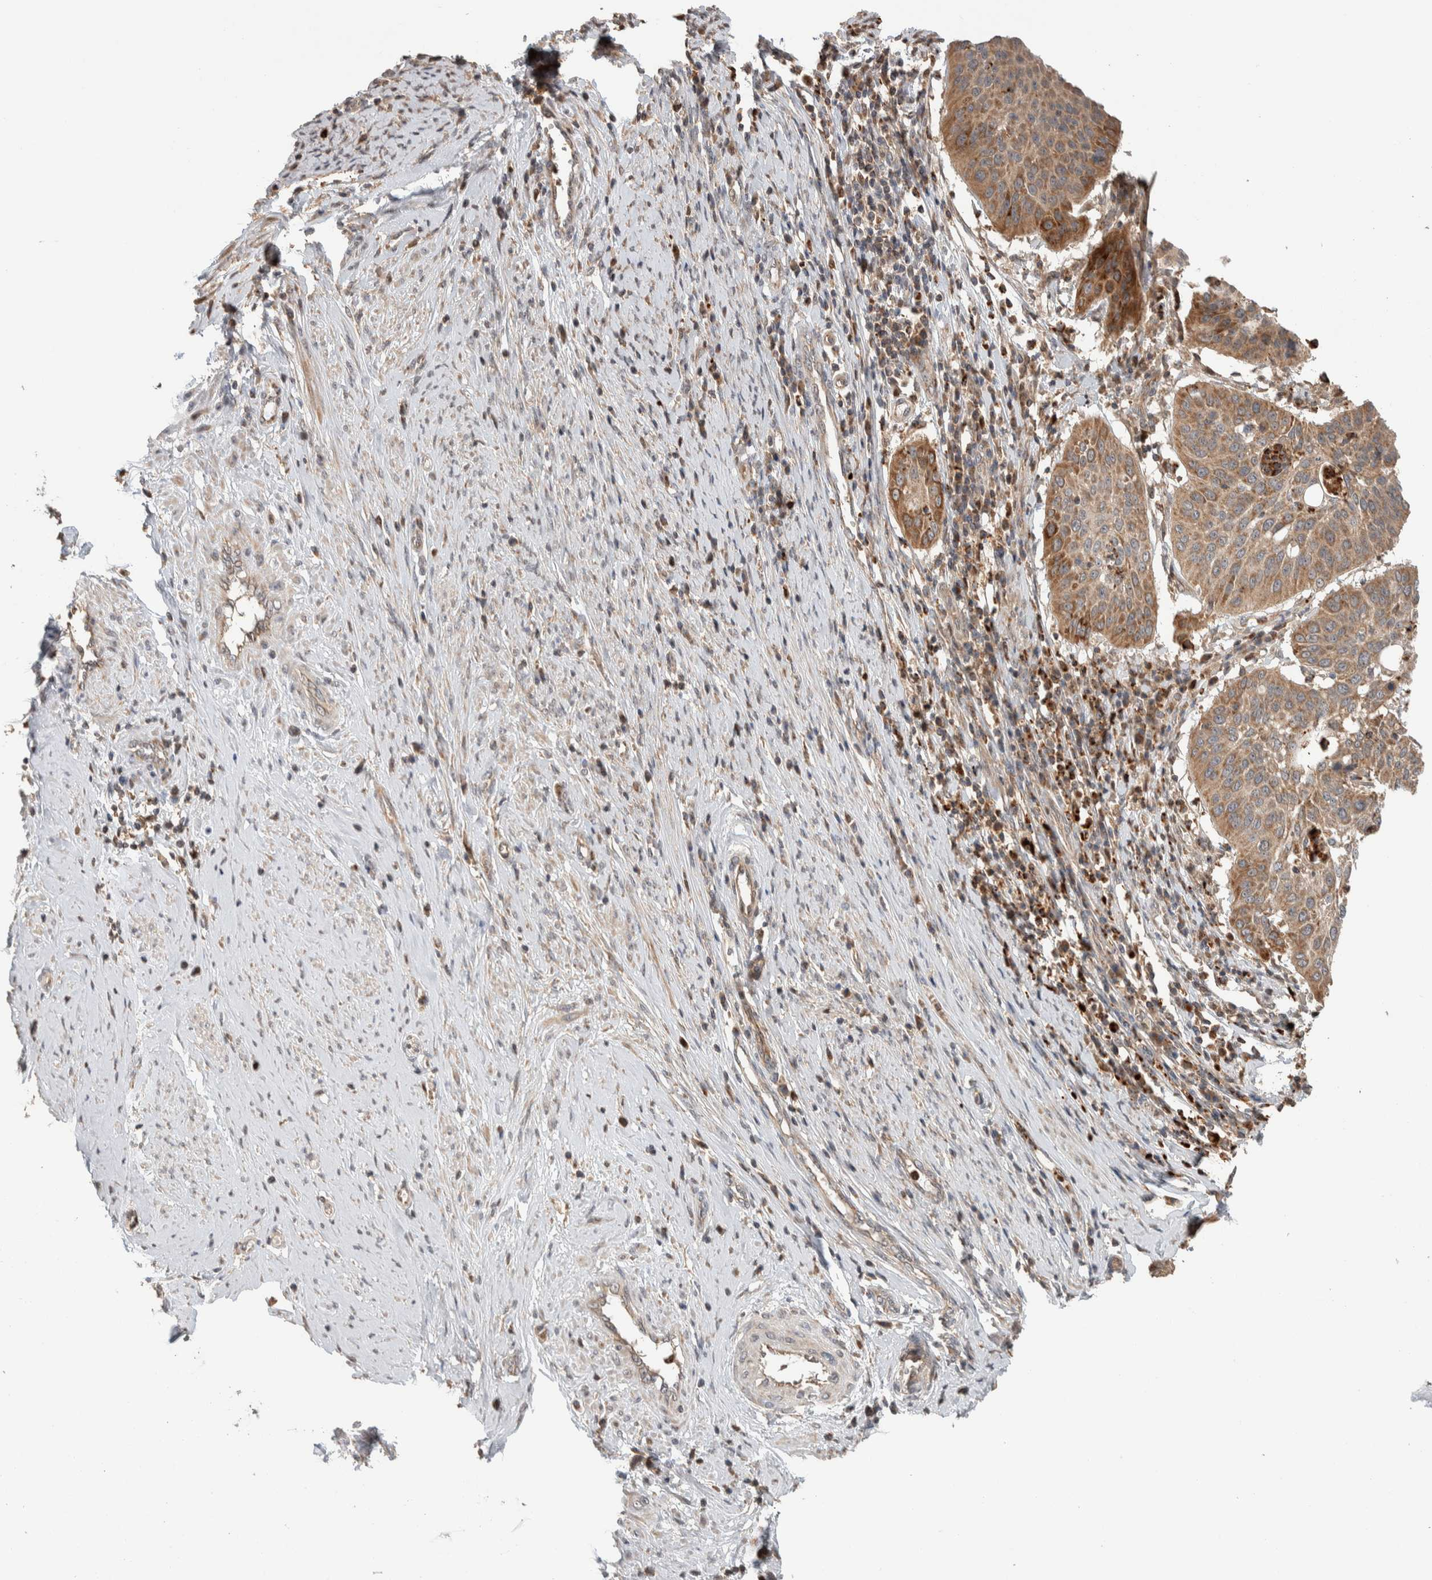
{"staining": {"intensity": "moderate", "quantity": ">75%", "location": "cytoplasmic/membranous"}, "tissue": "cervical cancer", "cell_type": "Tumor cells", "image_type": "cancer", "snomed": [{"axis": "morphology", "description": "Normal tissue, NOS"}, {"axis": "morphology", "description": "Squamous cell carcinoma, NOS"}, {"axis": "topography", "description": "Cervix"}], "caption": "Human cervical cancer stained for a protein (brown) displays moderate cytoplasmic/membranous positive positivity in approximately >75% of tumor cells.", "gene": "VPS53", "patient": {"sex": "female", "age": 39}}